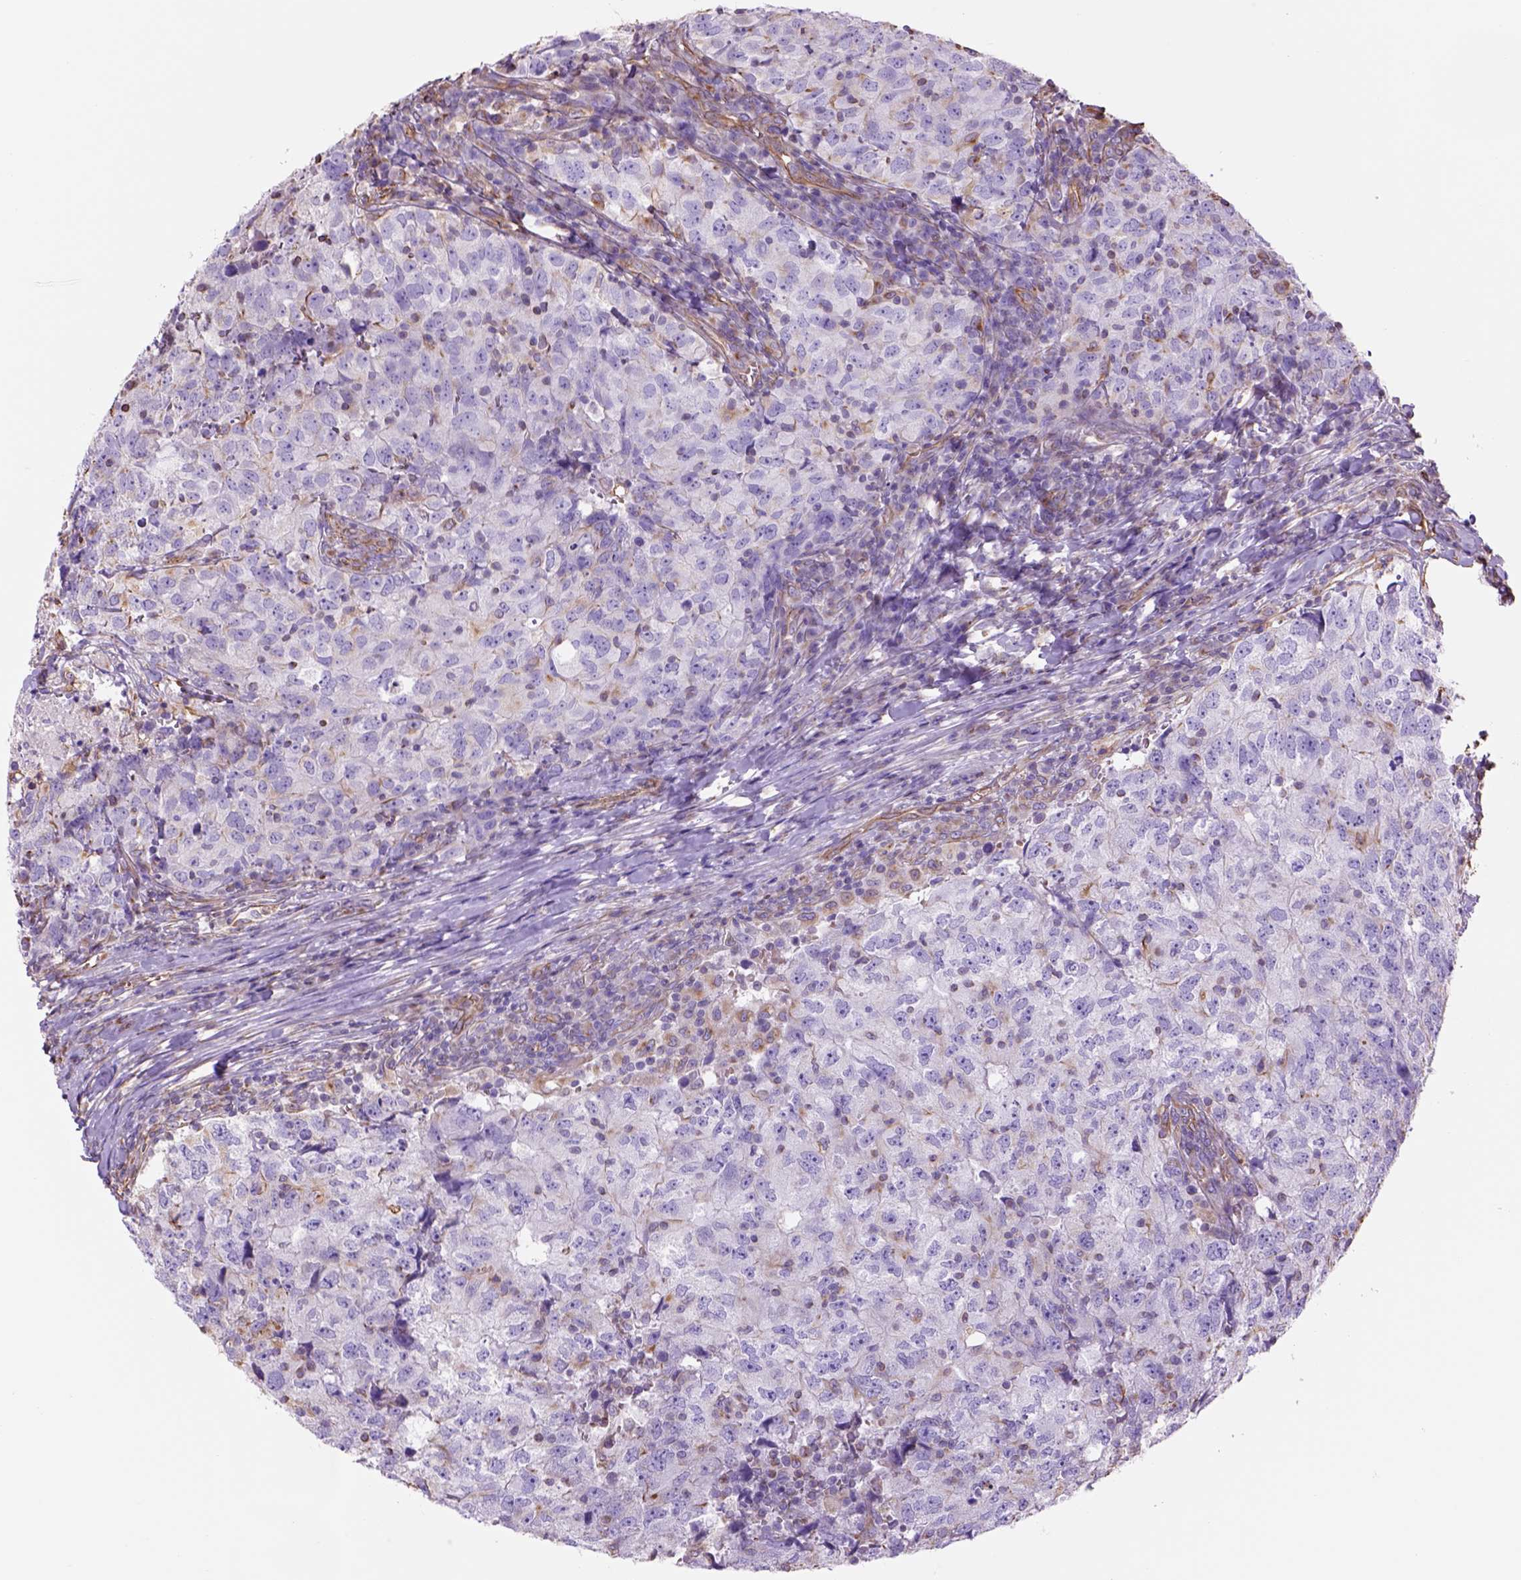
{"staining": {"intensity": "negative", "quantity": "none", "location": "none"}, "tissue": "breast cancer", "cell_type": "Tumor cells", "image_type": "cancer", "snomed": [{"axis": "morphology", "description": "Duct carcinoma"}, {"axis": "topography", "description": "Breast"}], "caption": "There is no significant positivity in tumor cells of breast cancer.", "gene": "ZZZ3", "patient": {"sex": "female", "age": 30}}